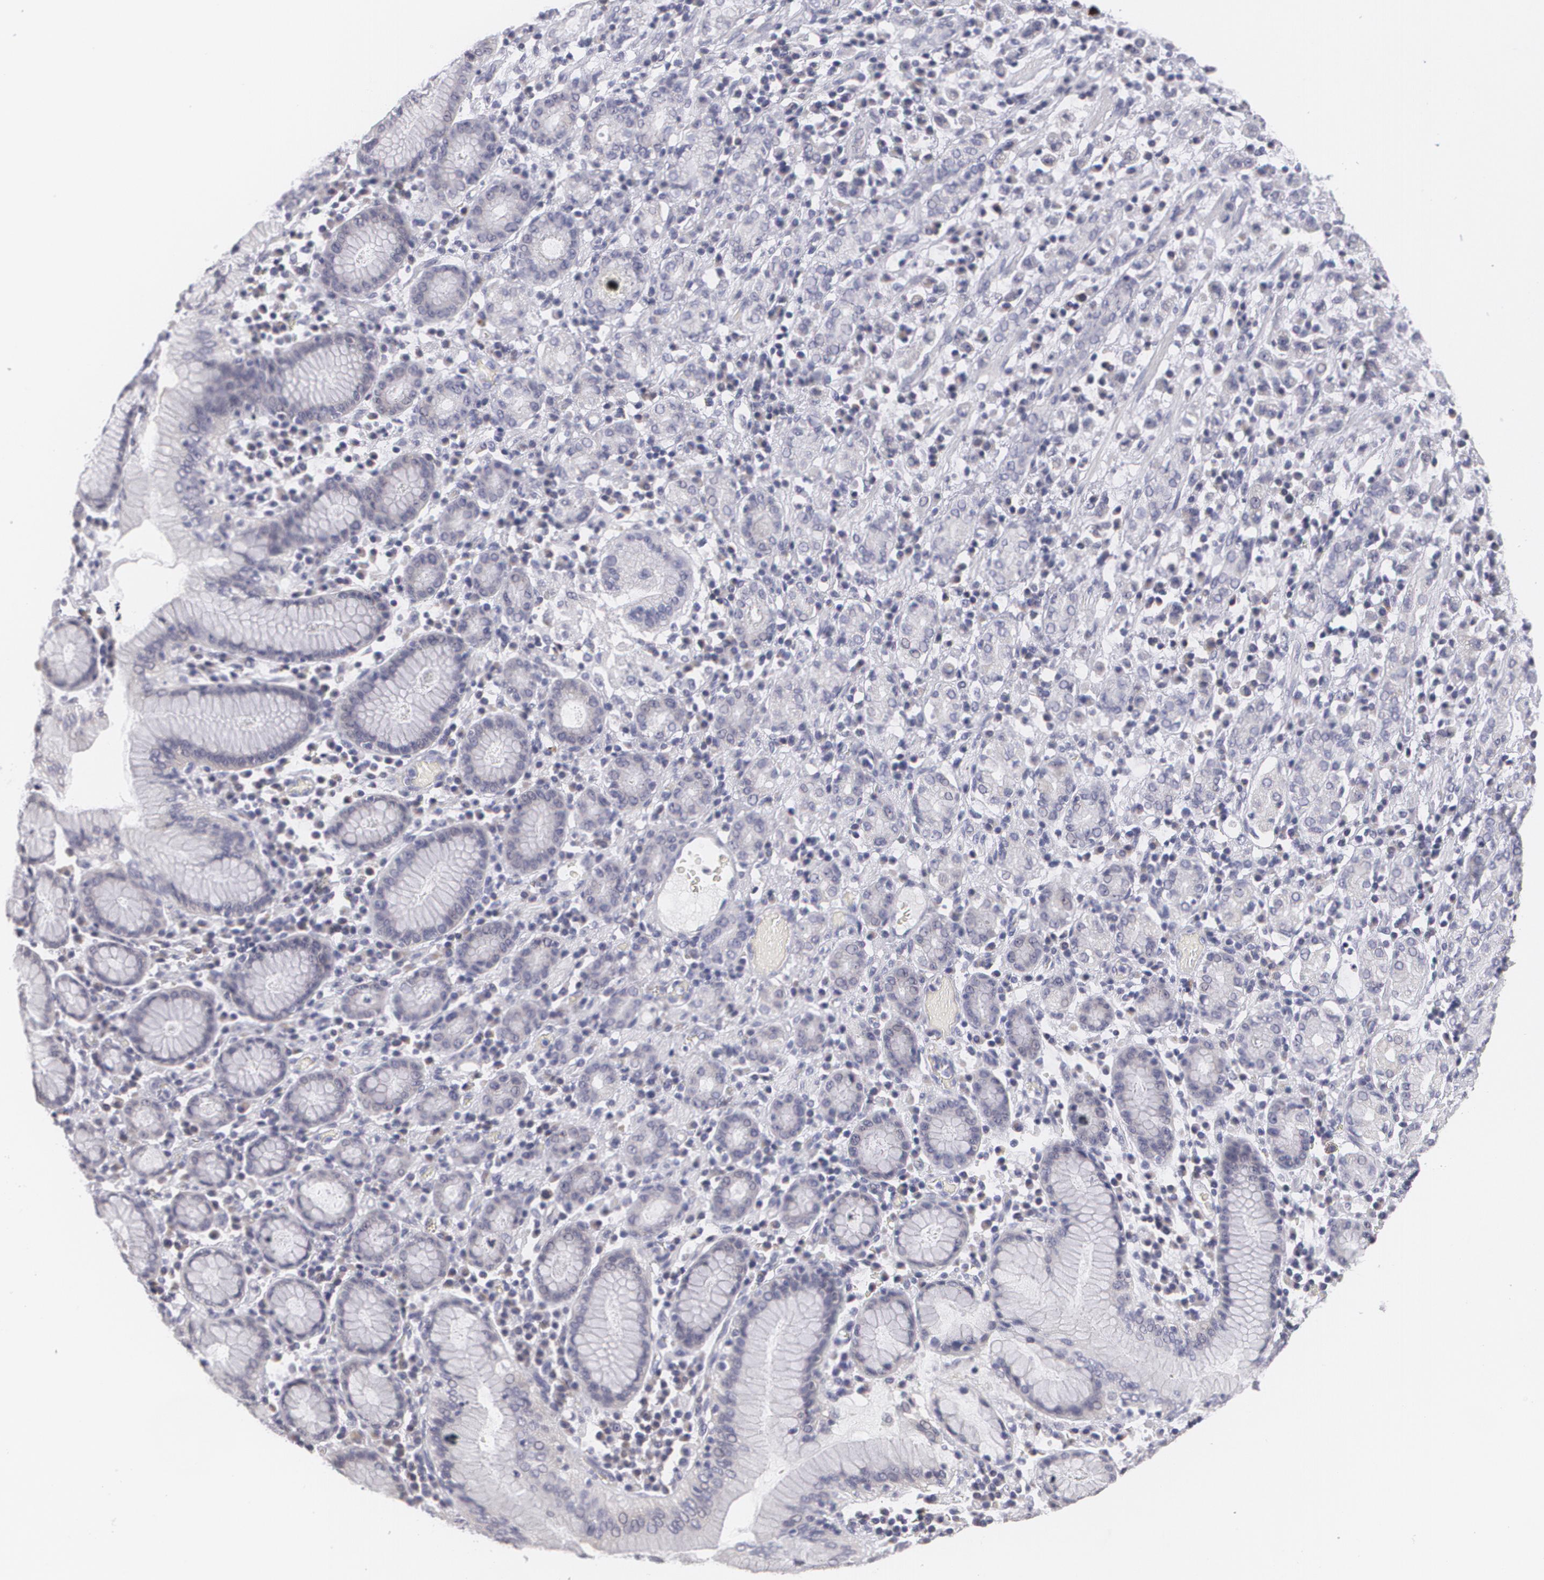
{"staining": {"intensity": "negative", "quantity": "none", "location": "none"}, "tissue": "stomach cancer", "cell_type": "Tumor cells", "image_type": "cancer", "snomed": [{"axis": "morphology", "description": "Adenocarcinoma, NOS"}, {"axis": "topography", "description": "Stomach, lower"}], "caption": "Immunohistochemistry (IHC) of human stomach adenocarcinoma exhibits no positivity in tumor cells.", "gene": "MBNL3", "patient": {"sex": "male", "age": 88}}